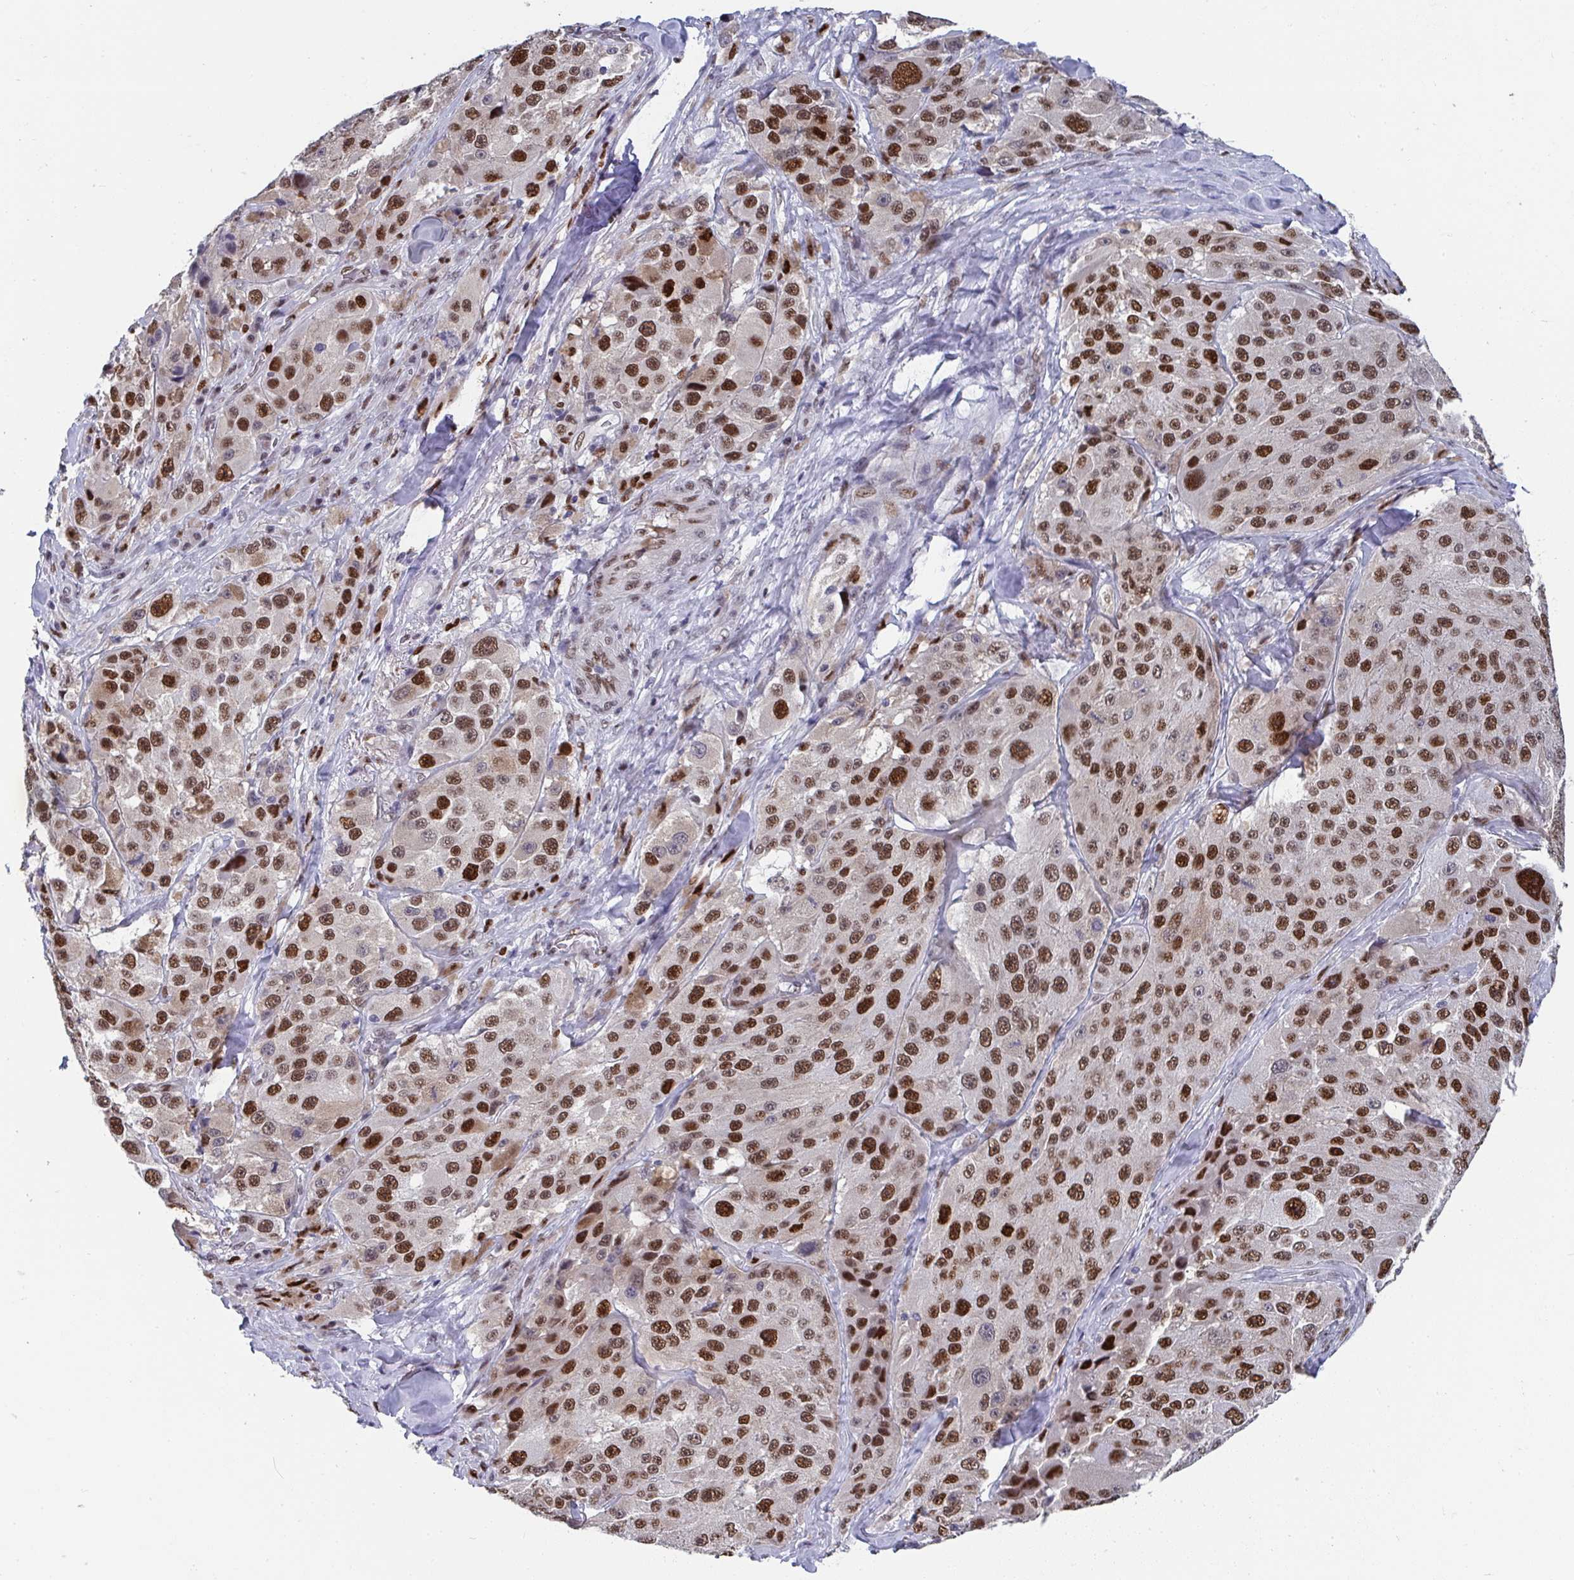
{"staining": {"intensity": "strong", "quantity": ">75%", "location": "nuclear"}, "tissue": "melanoma", "cell_type": "Tumor cells", "image_type": "cancer", "snomed": [{"axis": "morphology", "description": "Malignant melanoma, Metastatic site"}, {"axis": "topography", "description": "Lymph node"}], "caption": "Melanoma stained with immunohistochemistry shows strong nuclear staining in approximately >75% of tumor cells. (DAB (3,3'-diaminobenzidine) IHC with brightfield microscopy, high magnification).", "gene": "JDP2", "patient": {"sex": "male", "age": 62}}